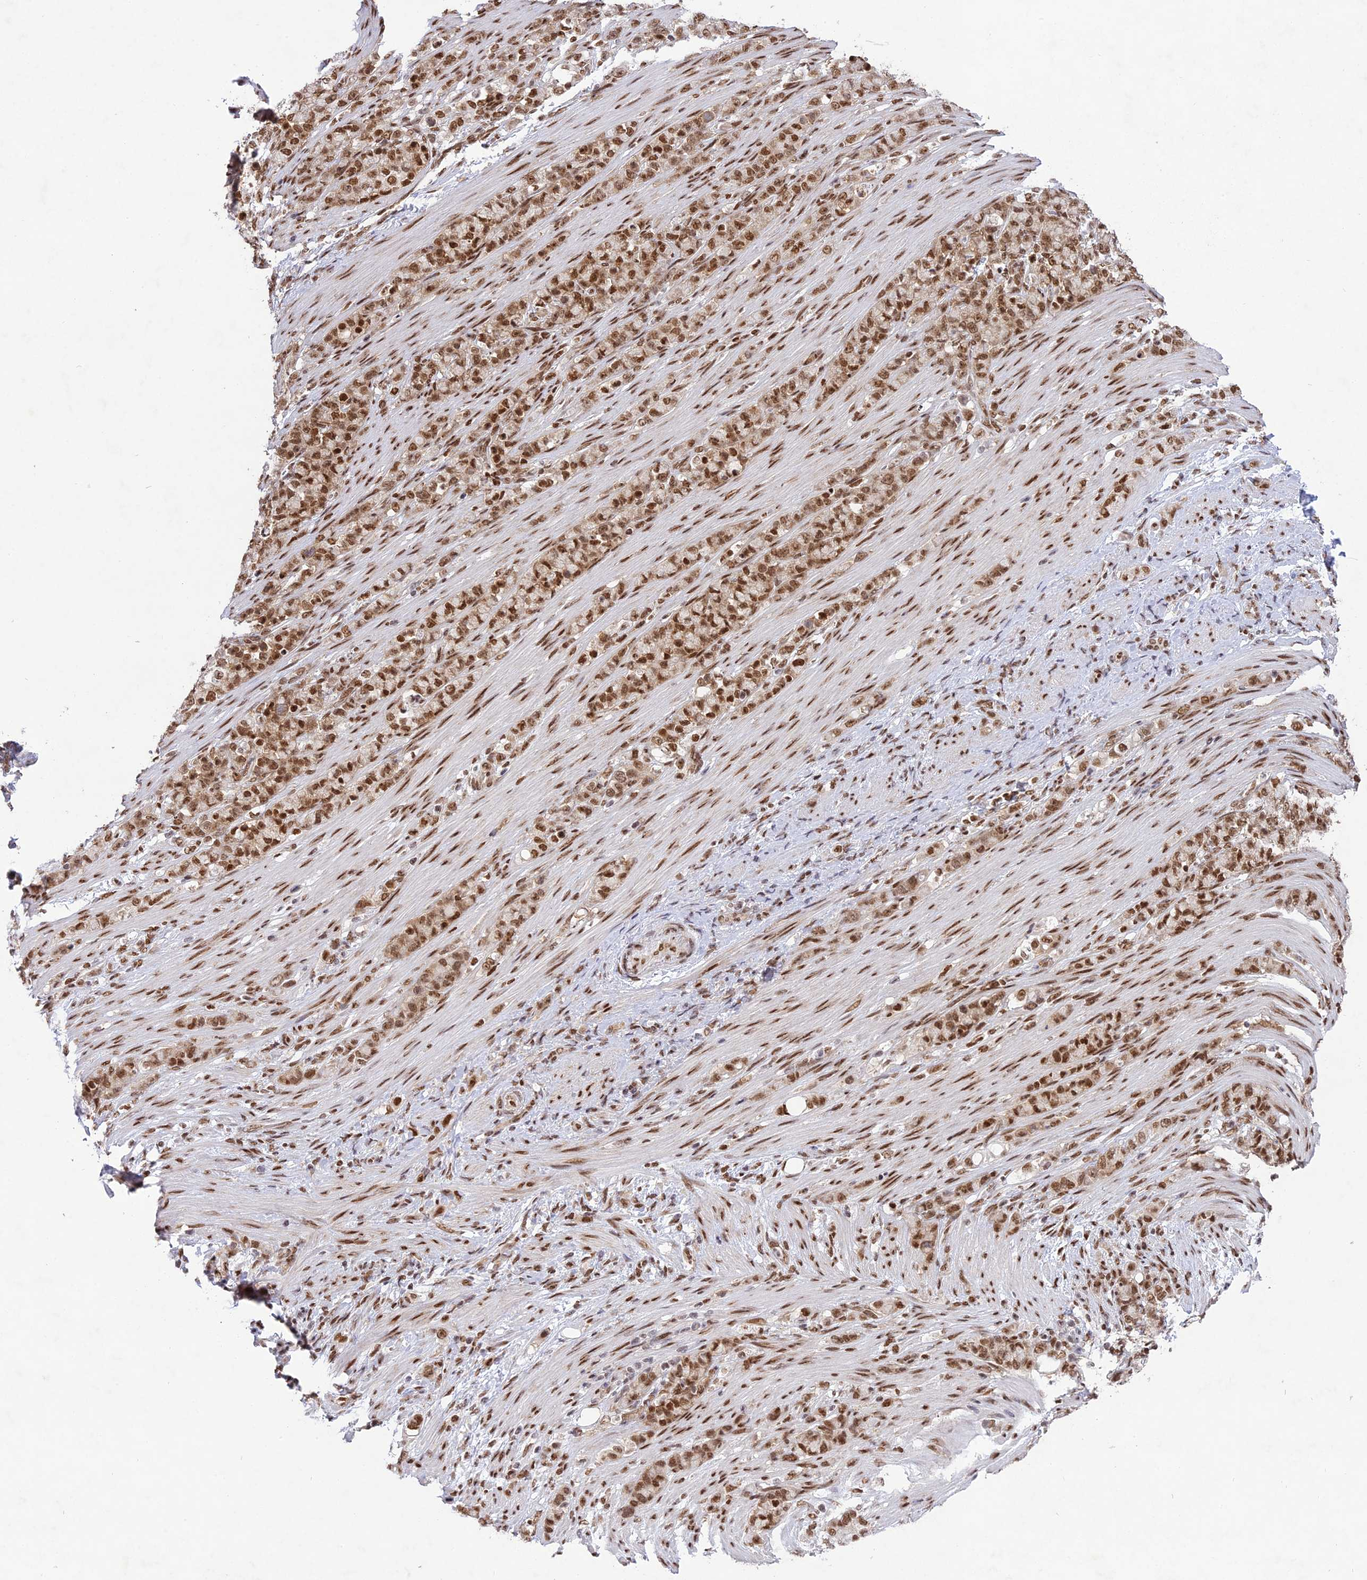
{"staining": {"intensity": "moderate", "quantity": ">75%", "location": "nuclear"}, "tissue": "stomach cancer", "cell_type": "Tumor cells", "image_type": "cancer", "snomed": [{"axis": "morphology", "description": "Adenocarcinoma, NOS"}, {"axis": "topography", "description": "Stomach"}], "caption": "Moderate nuclear positivity is present in approximately >75% of tumor cells in stomach cancer. (DAB = brown stain, brightfield microscopy at high magnification).", "gene": "DDX1", "patient": {"sex": "female", "age": 79}}